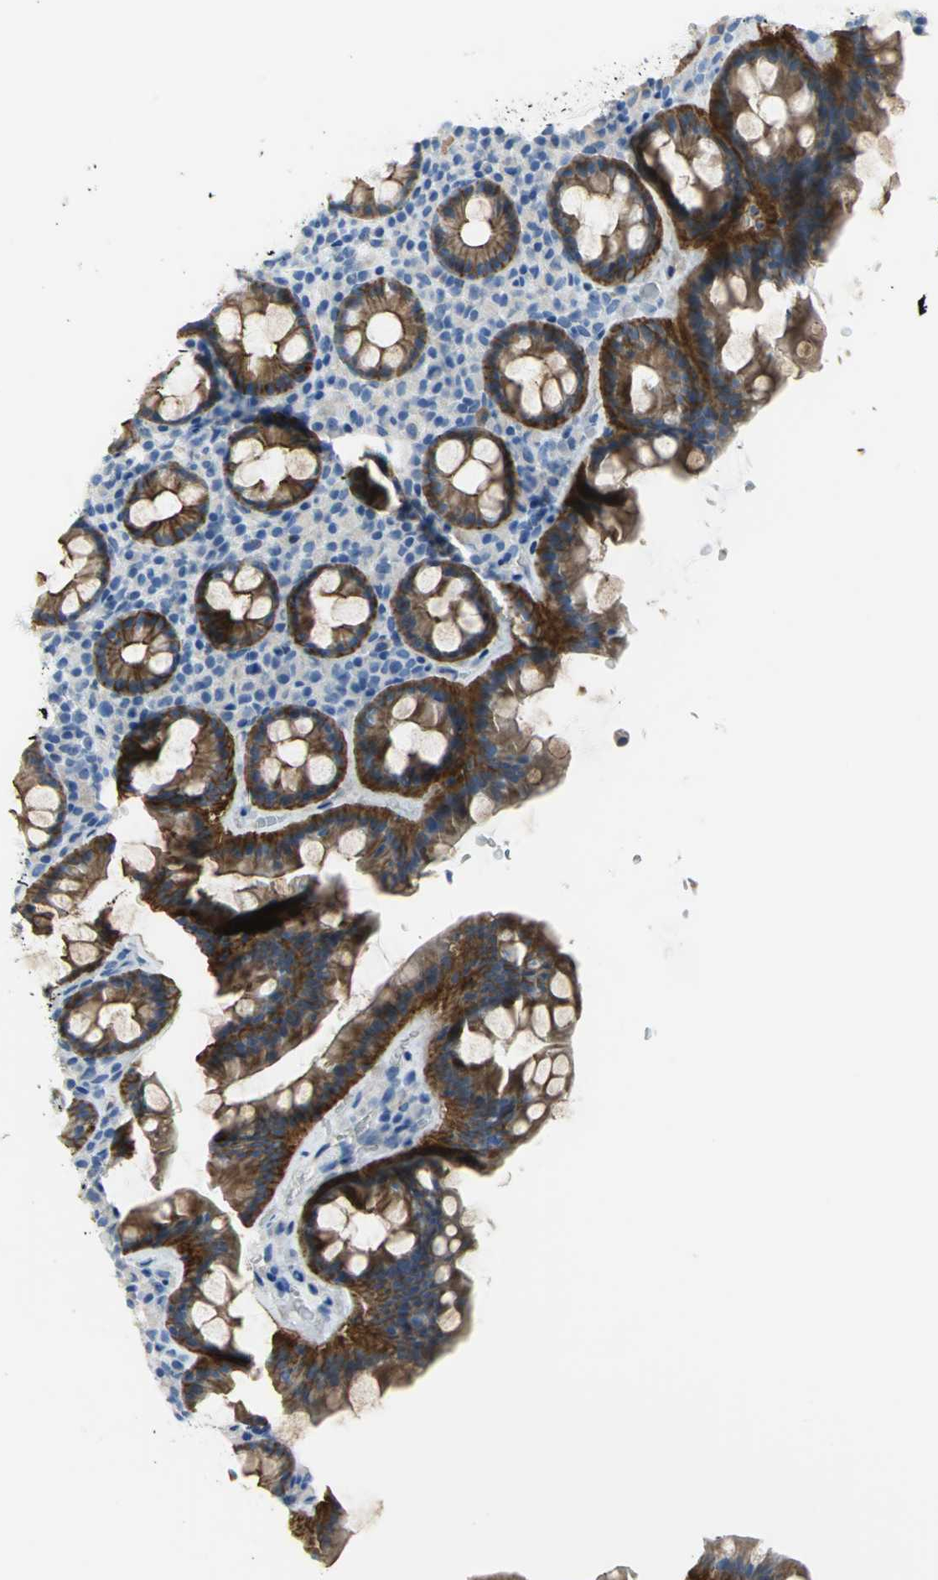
{"staining": {"intensity": "strong", "quantity": ">75%", "location": "cytoplasmic/membranous"}, "tissue": "rectum", "cell_type": "Glandular cells", "image_type": "normal", "snomed": [{"axis": "morphology", "description": "Normal tissue, NOS"}, {"axis": "topography", "description": "Rectum"}], "caption": "Benign rectum exhibits strong cytoplasmic/membranous staining in approximately >75% of glandular cells, visualized by immunohistochemistry.", "gene": "FLNB", "patient": {"sex": "male", "age": 92}}